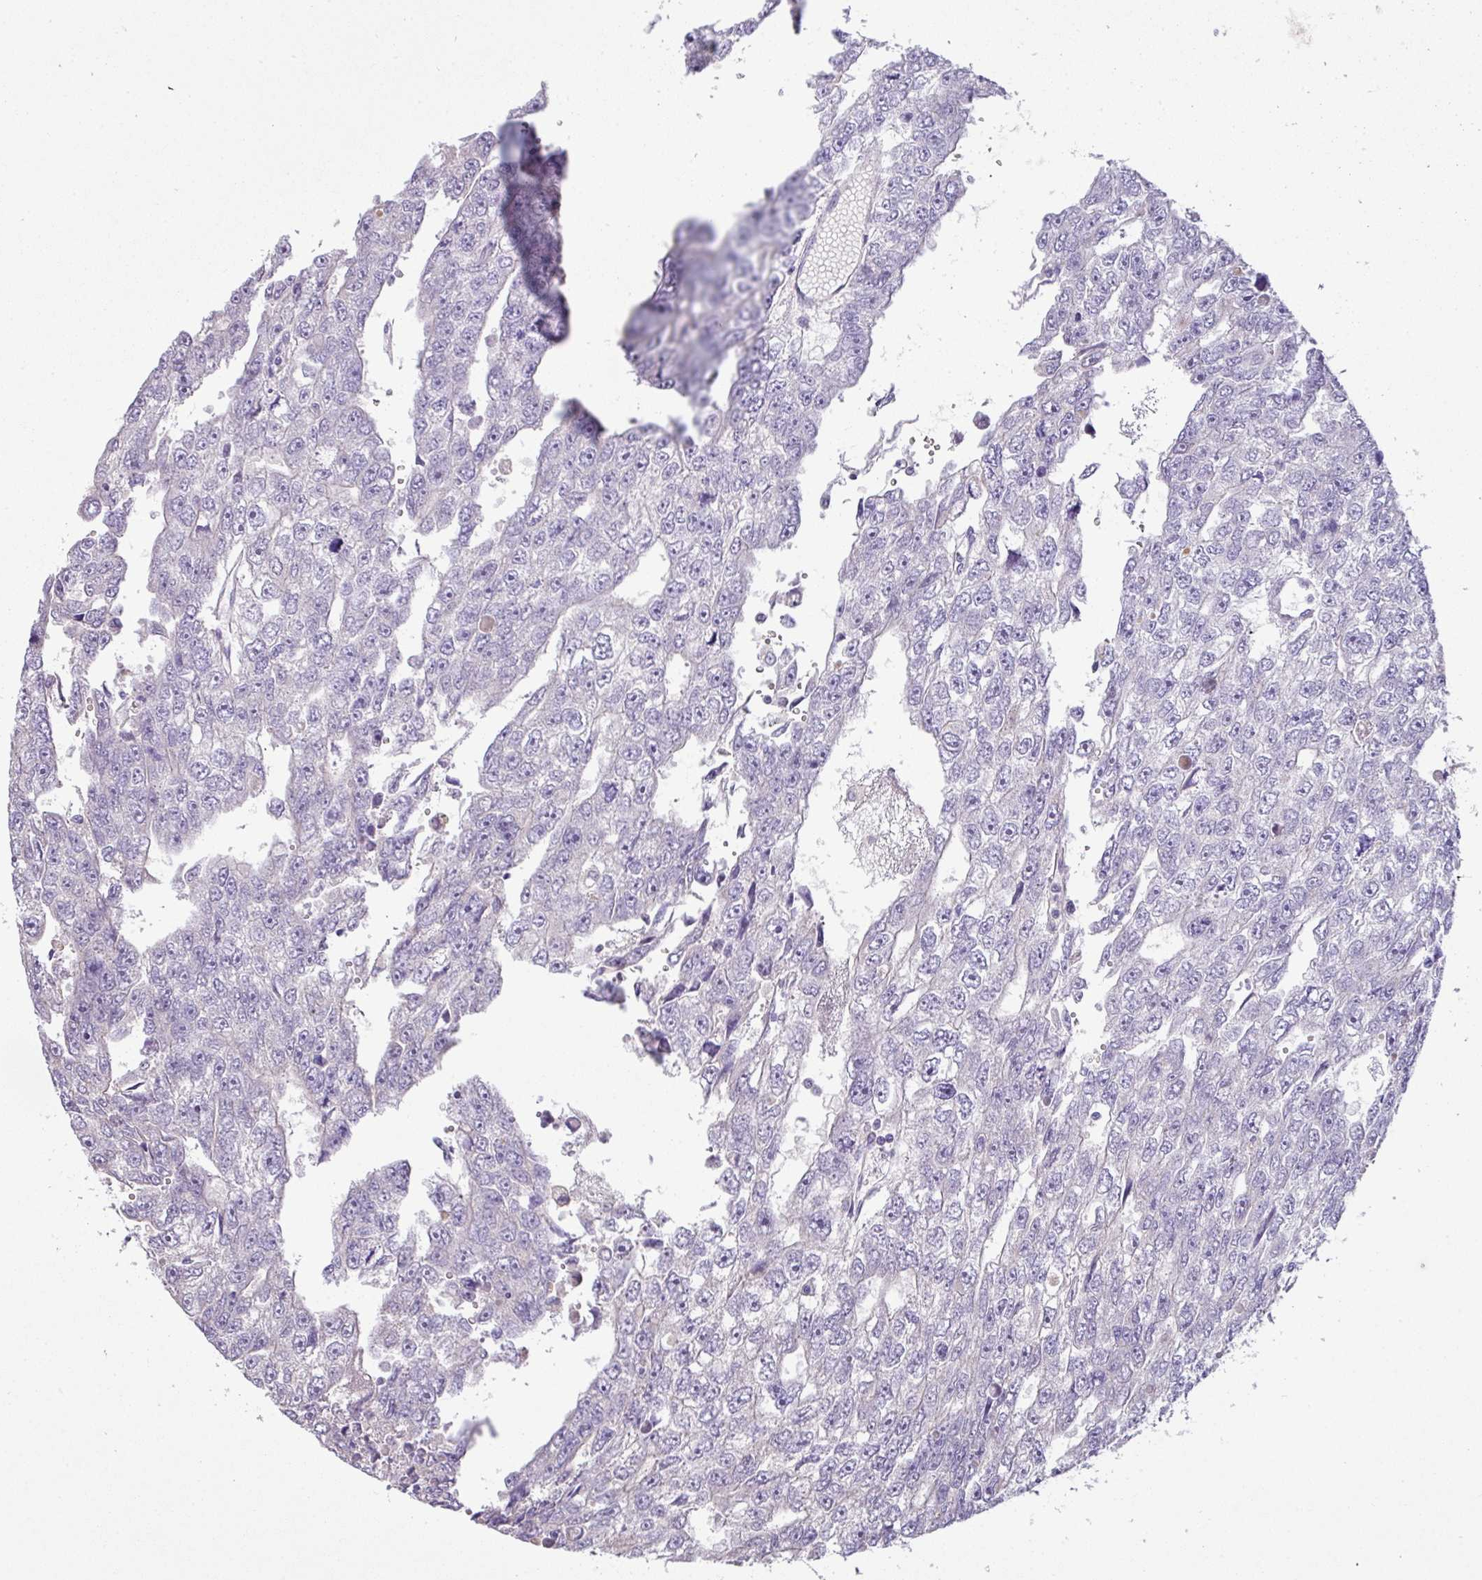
{"staining": {"intensity": "negative", "quantity": "none", "location": "none"}, "tissue": "testis cancer", "cell_type": "Tumor cells", "image_type": "cancer", "snomed": [{"axis": "morphology", "description": "Carcinoma, Embryonal, NOS"}, {"axis": "topography", "description": "Testis"}], "caption": "Immunohistochemical staining of testis embryonal carcinoma reveals no significant expression in tumor cells.", "gene": "OR6C6", "patient": {"sex": "male", "age": 20}}